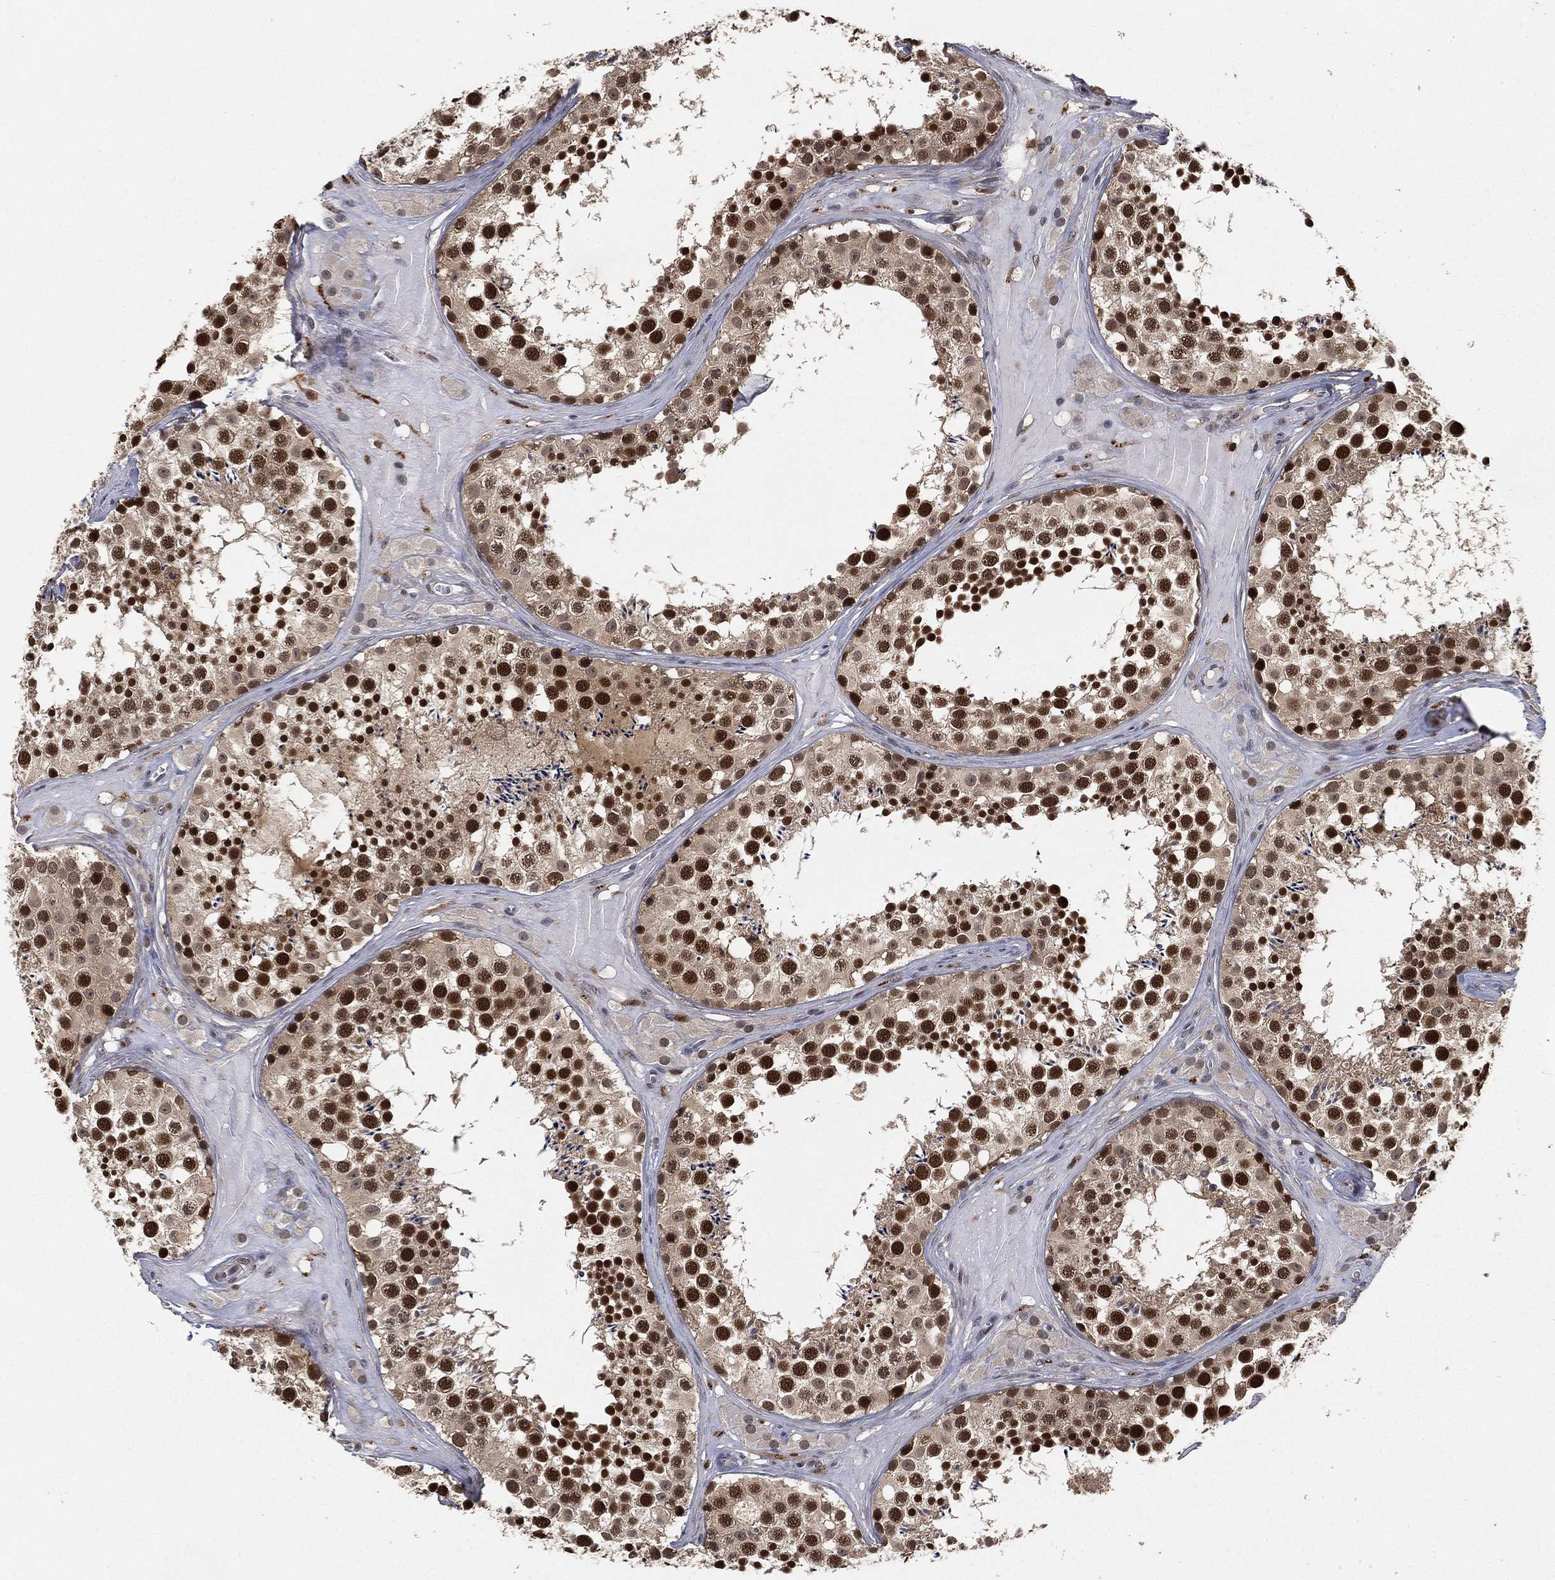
{"staining": {"intensity": "strong", "quantity": ">75%", "location": "nuclear"}, "tissue": "testis", "cell_type": "Cells in seminiferous ducts", "image_type": "normal", "snomed": [{"axis": "morphology", "description": "Normal tissue, NOS"}, {"axis": "topography", "description": "Testis"}], "caption": "Immunohistochemical staining of unremarkable human testis exhibits strong nuclear protein staining in about >75% of cells in seminiferous ducts. The protein of interest is stained brown, and the nuclei are stained in blue (DAB IHC with brightfield microscopy, high magnification).", "gene": "WDR26", "patient": {"sex": "male", "age": 31}}